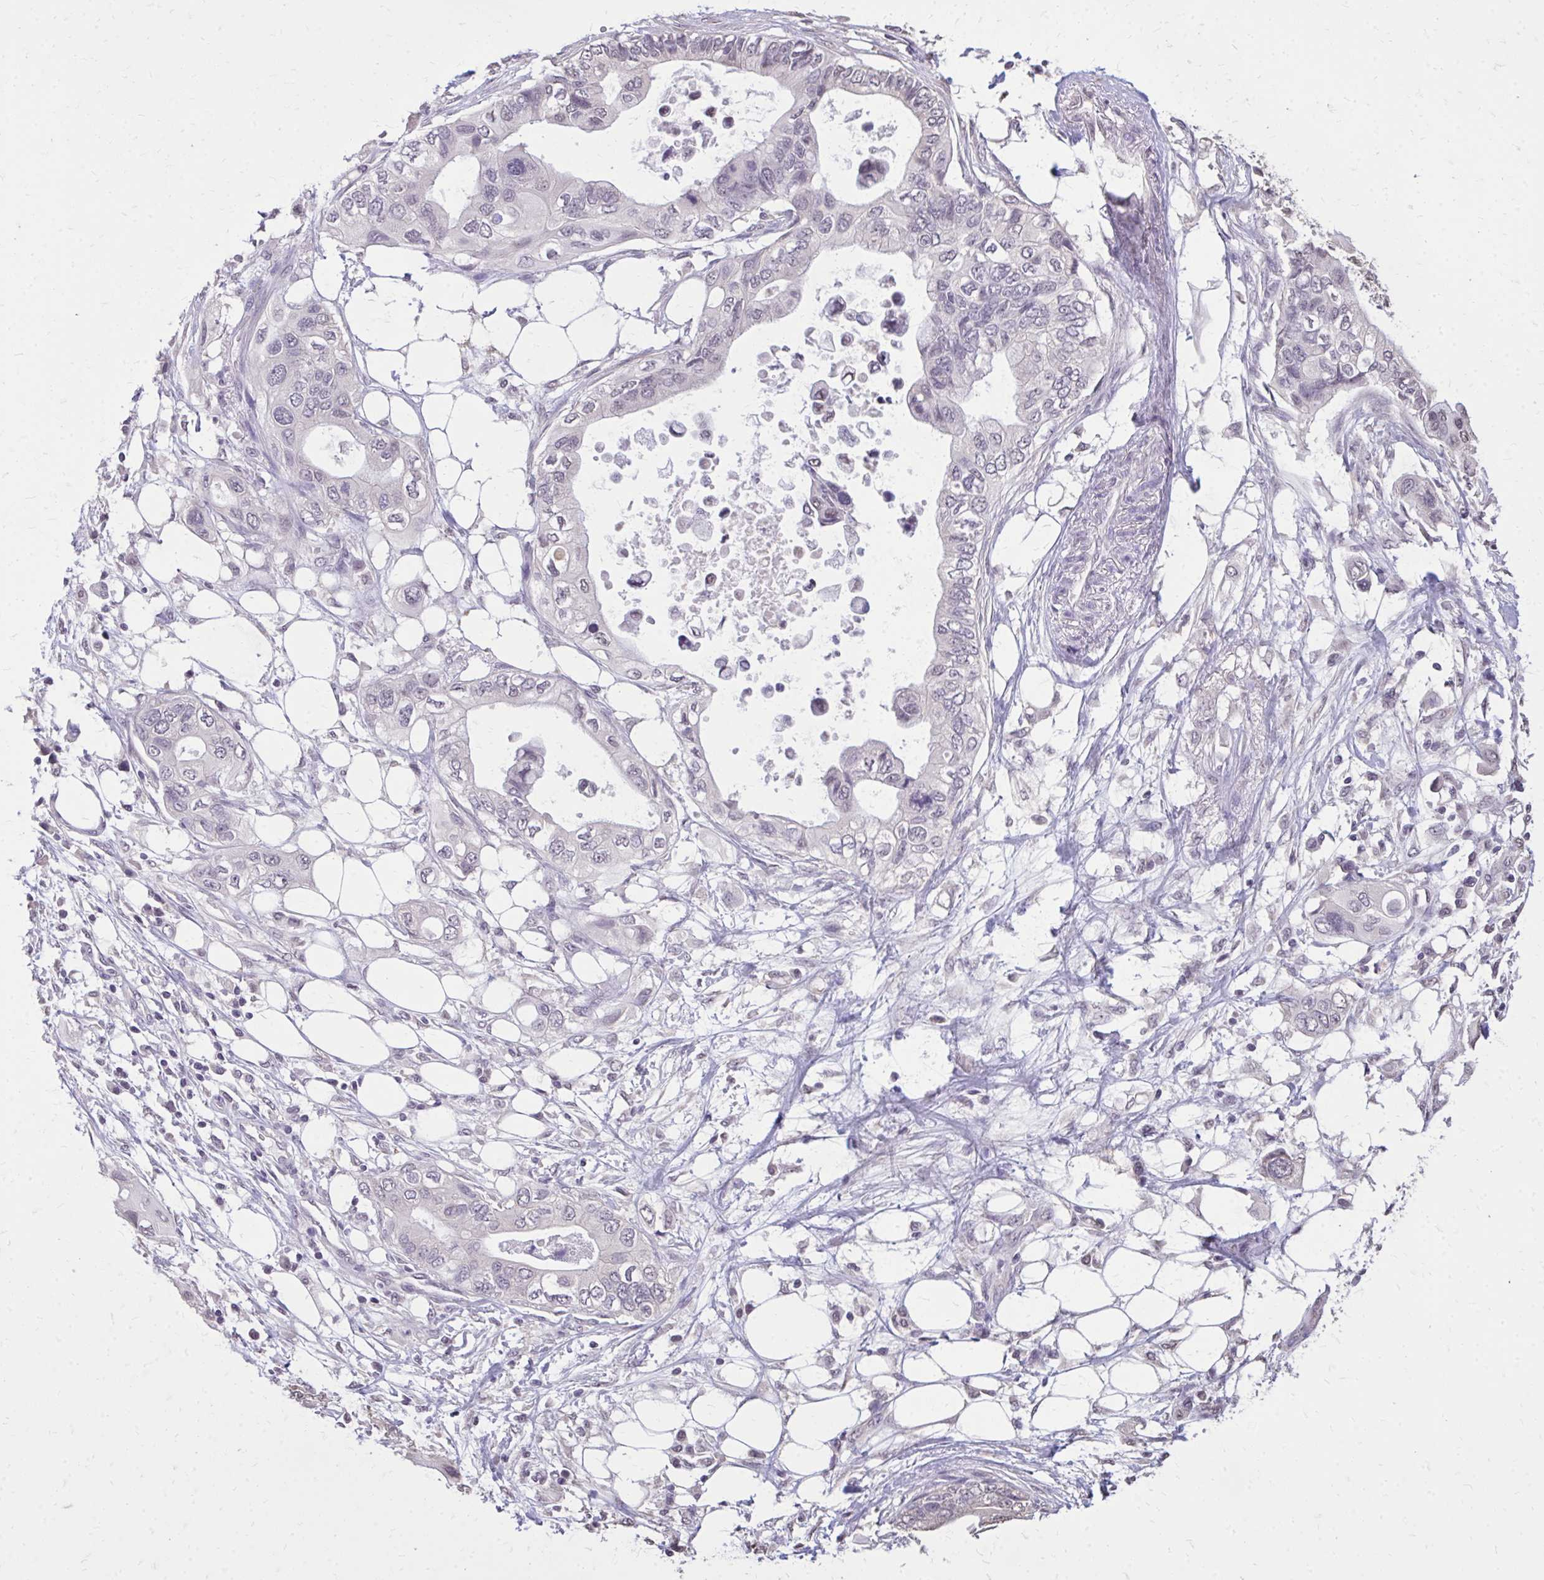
{"staining": {"intensity": "negative", "quantity": "none", "location": "none"}, "tissue": "pancreatic cancer", "cell_type": "Tumor cells", "image_type": "cancer", "snomed": [{"axis": "morphology", "description": "Adenocarcinoma, NOS"}, {"axis": "topography", "description": "Pancreas"}], "caption": "High power microscopy histopathology image of an immunohistochemistry (IHC) histopathology image of pancreatic cancer, revealing no significant expression in tumor cells. (DAB IHC with hematoxylin counter stain).", "gene": "AKAP5", "patient": {"sex": "female", "age": 63}}